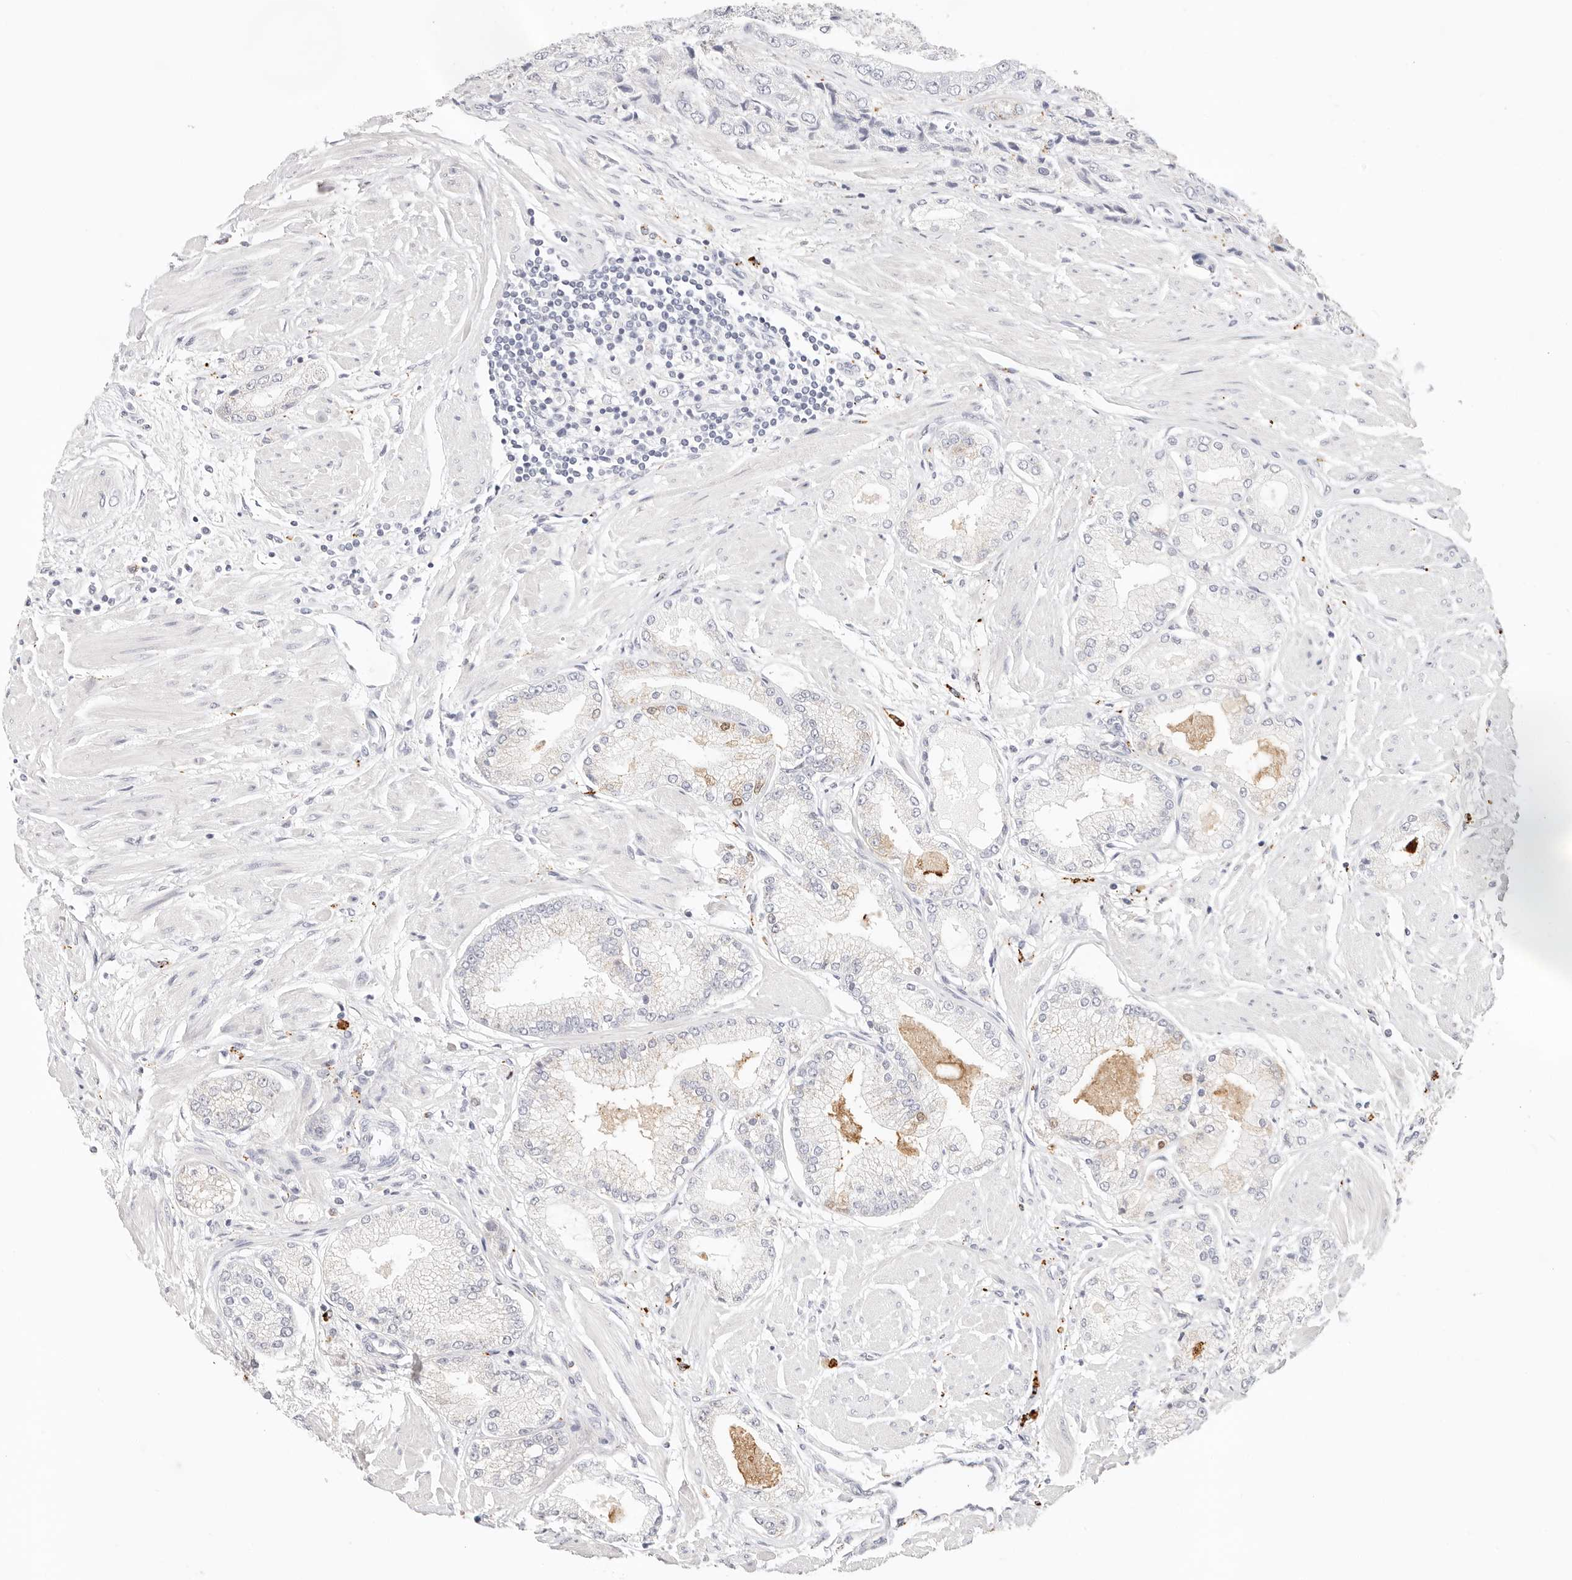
{"staining": {"intensity": "weak", "quantity": "<25%", "location": "nuclear"}, "tissue": "prostate cancer", "cell_type": "Tumor cells", "image_type": "cancer", "snomed": [{"axis": "morphology", "description": "Adenocarcinoma, High grade"}, {"axis": "topography", "description": "Prostate"}], "caption": "An immunohistochemistry micrograph of prostate cancer (adenocarcinoma (high-grade)) is shown. There is no staining in tumor cells of prostate cancer (adenocarcinoma (high-grade)).", "gene": "STKLD1", "patient": {"sex": "male", "age": 50}}